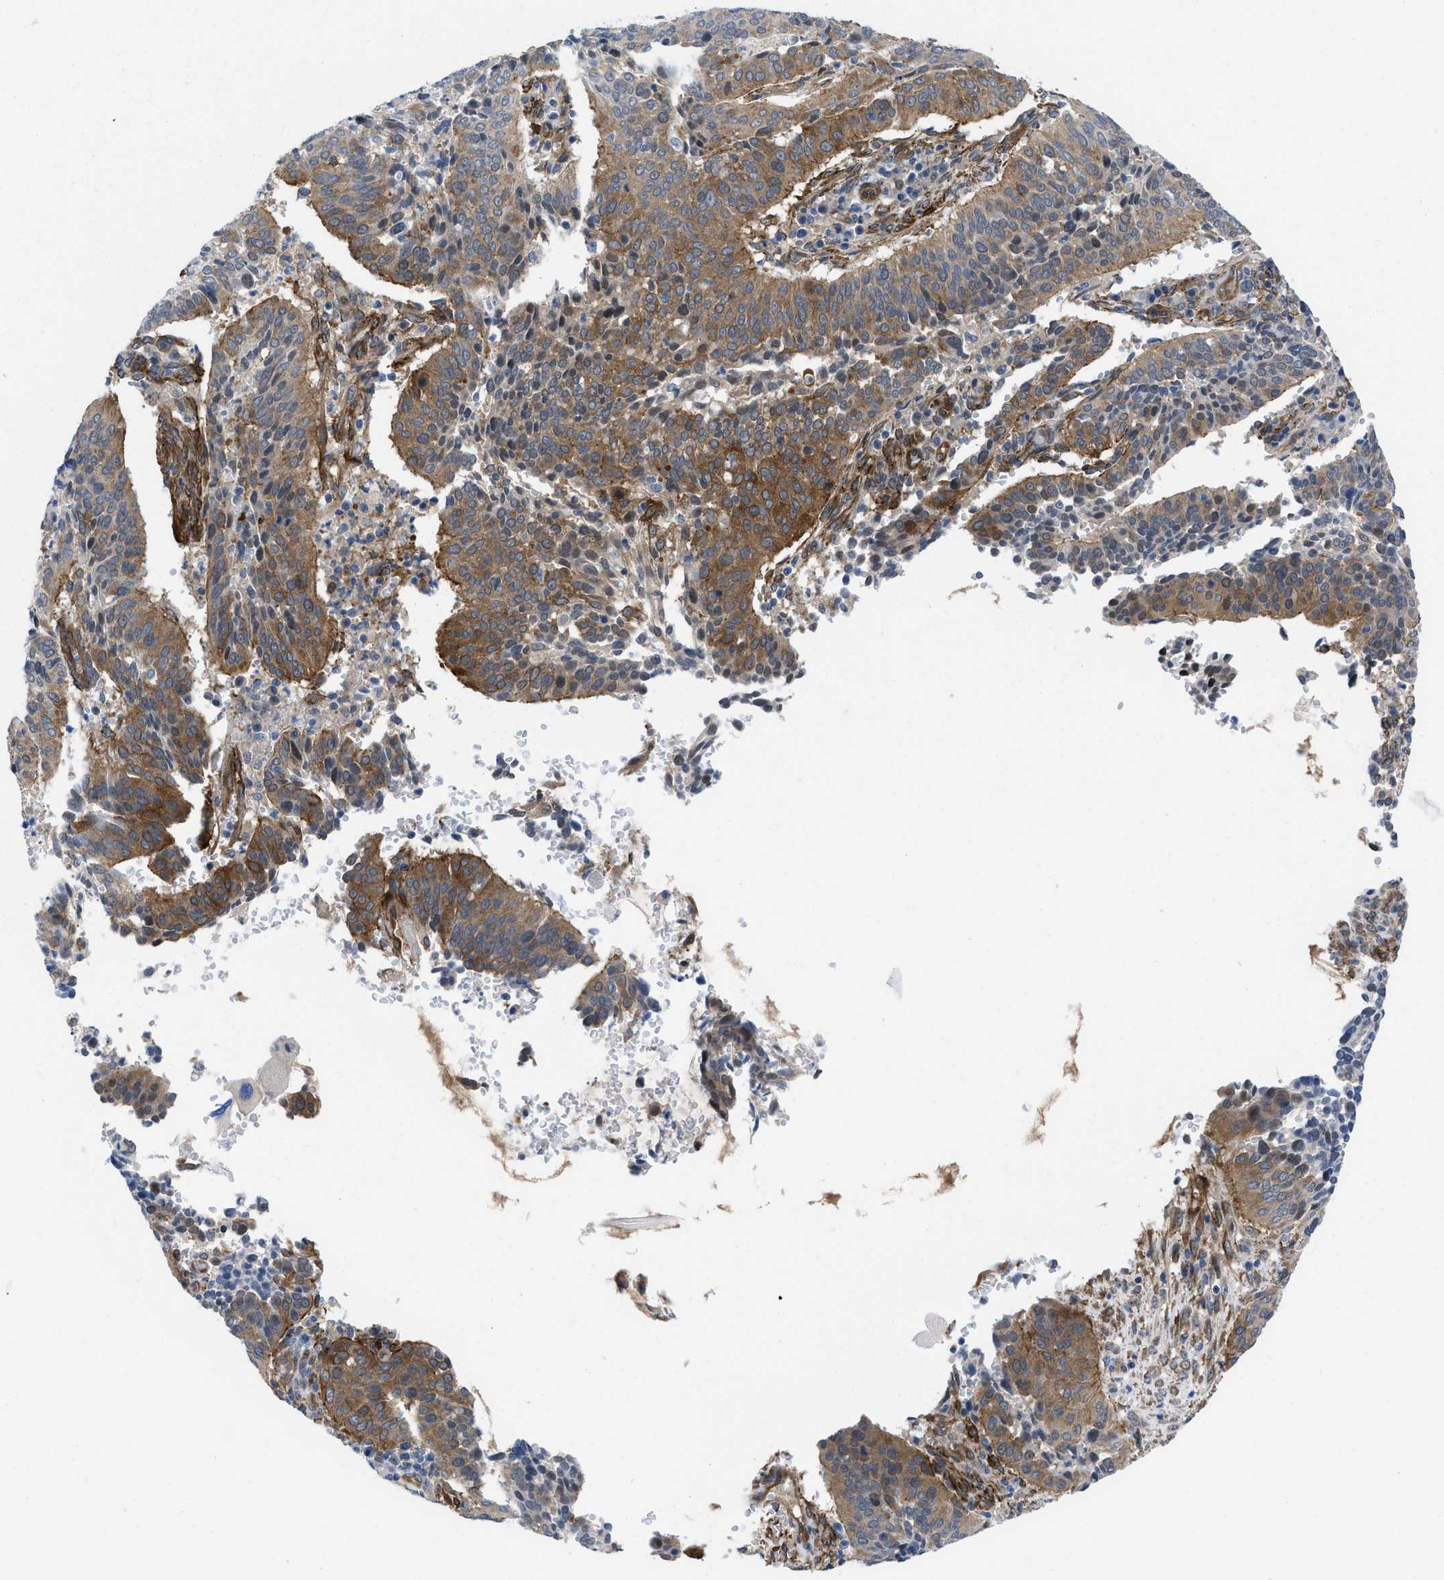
{"staining": {"intensity": "moderate", "quantity": ">75%", "location": "cytoplasmic/membranous"}, "tissue": "cervical cancer", "cell_type": "Tumor cells", "image_type": "cancer", "snomed": [{"axis": "morphology", "description": "Normal tissue, NOS"}, {"axis": "morphology", "description": "Squamous cell carcinoma, NOS"}, {"axis": "topography", "description": "Cervix"}], "caption": "A micrograph showing moderate cytoplasmic/membranous expression in about >75% of tumor cells in cervical cancer, as visualized by brown immunohistochemical staining.", "gene": "PDLIM5", "patient": {"sex": "female", "age": 39}}